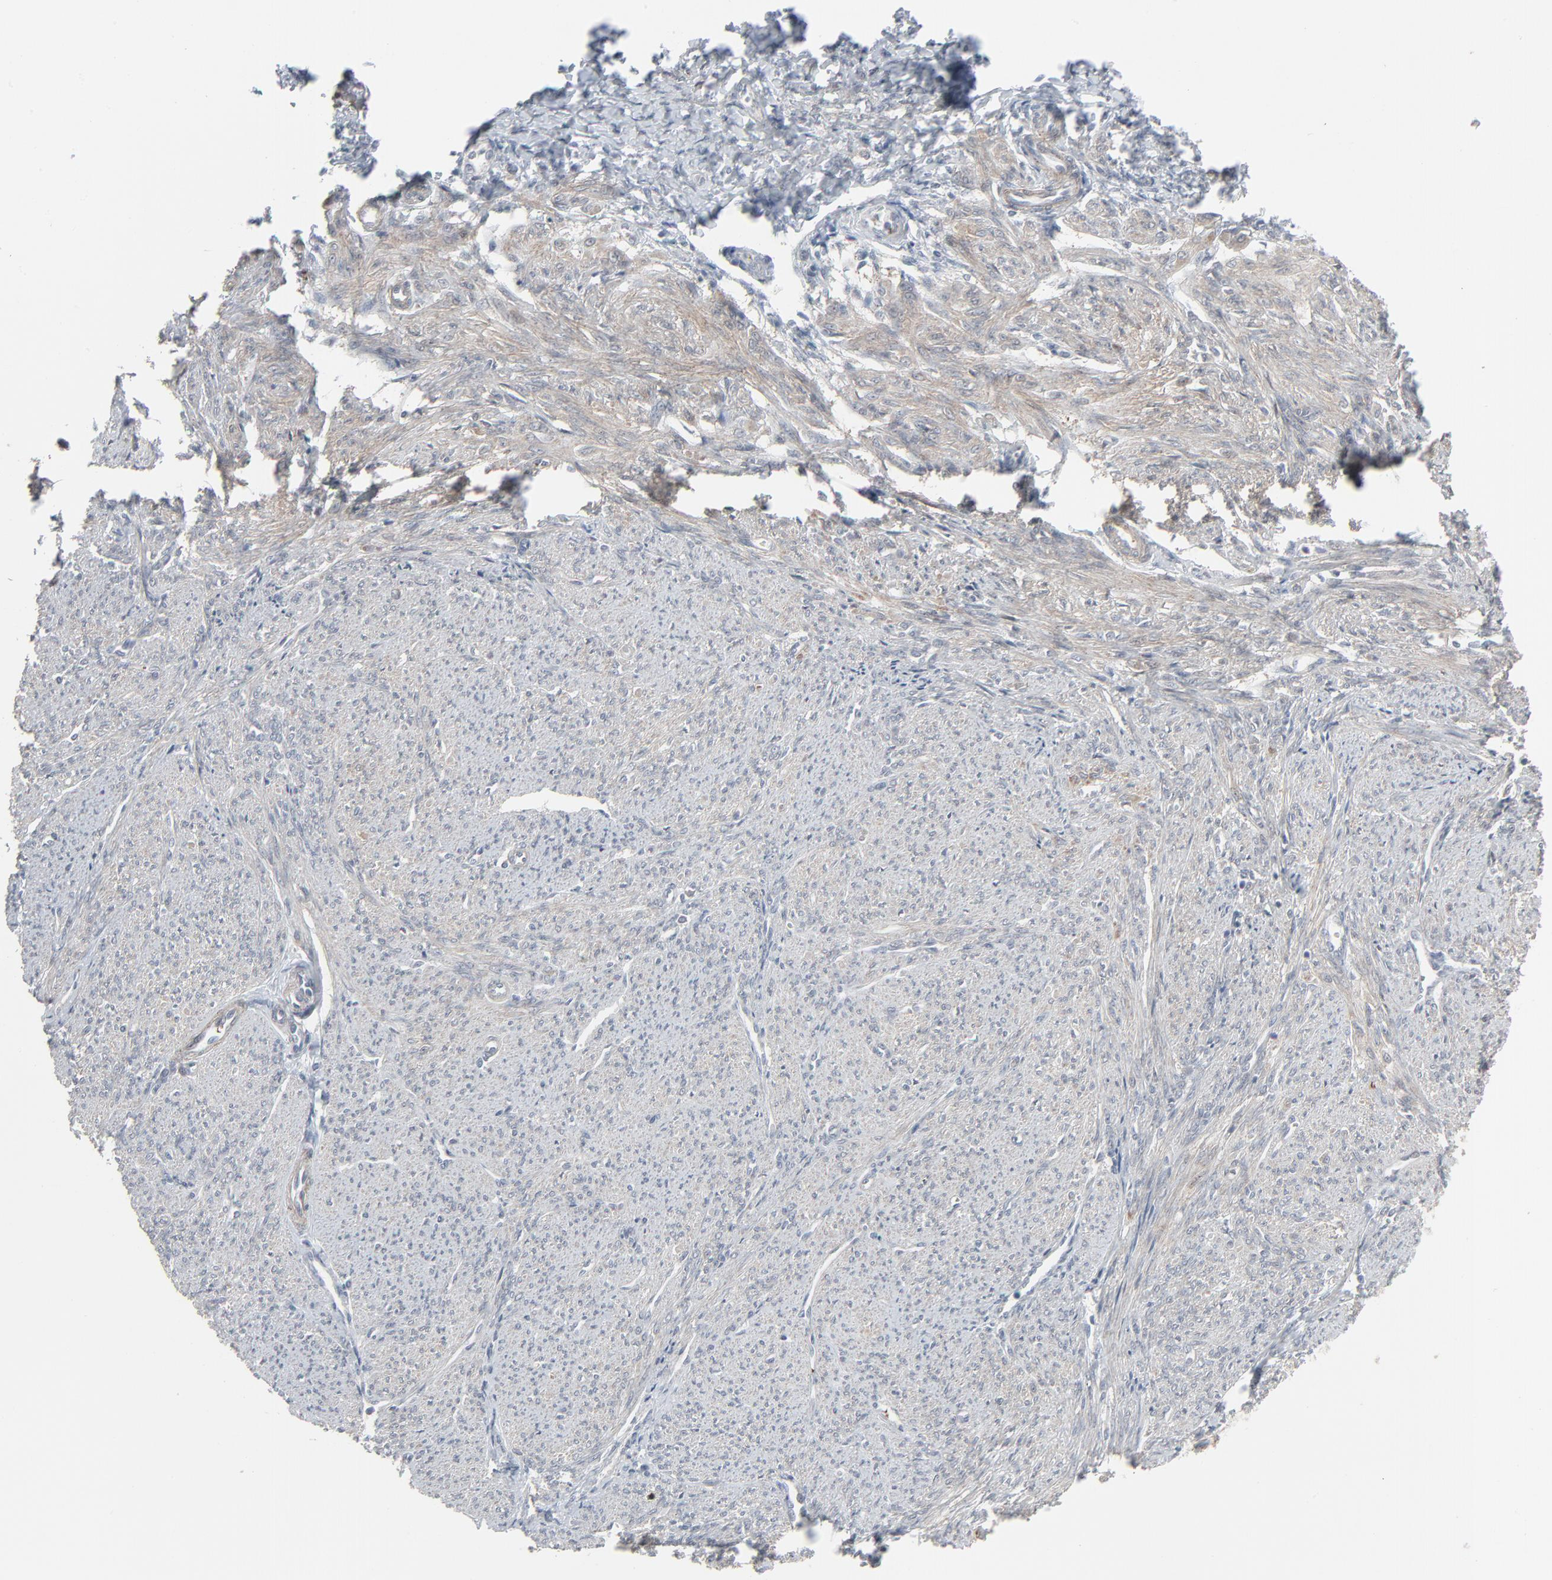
{"staining": {"intensity": "moderate", "quantity": ">75%", "location": "cytoplasmic/membranous"}, "tissue": "smooth muscle", "cell_type": "Smooth muscle cells", "image_type": "normal", "snomed": [{"axis": "morphology", "description": "Normal tissue, NOS"}, {"axis": "topography", "description": "Smooth muscle"}], "caption": "IHC of normal human smooth muscle displays medium levels of moderate cytoplasmic/membranous staining in approximately >75% of smooth muscle cells. (DAB (3,3'-diaminobenzidine) = brown stain, brightfield microscopy at high magnification).", "gene": "NEUROD1", "patient": {"sex": "female", "age": 65}}